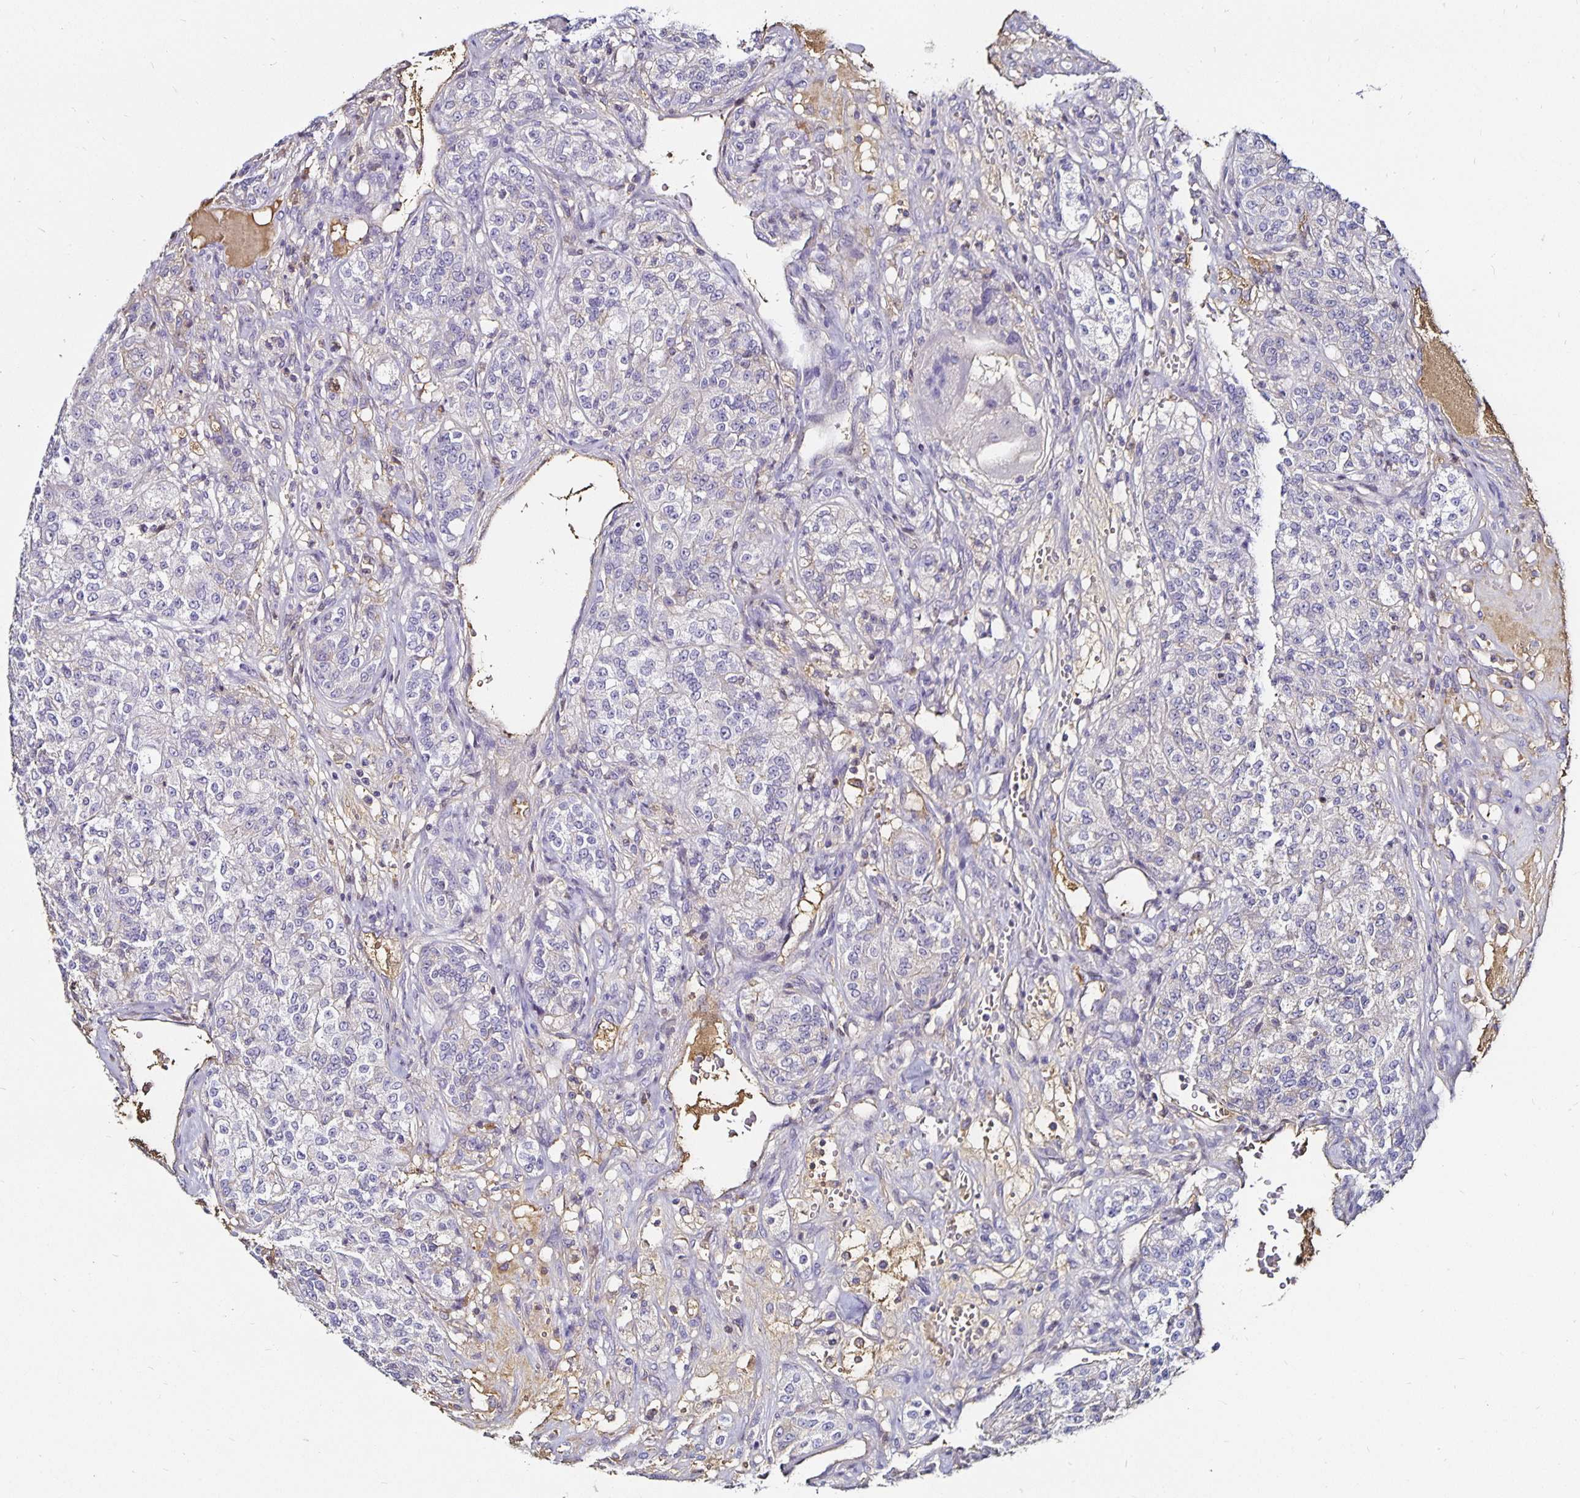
{"staining": {"intensity": "negative", "quantity": "none", "location": "none"}, "tissue": "renal cancer", "cell_type": "Tumor cells", "image_type": "cancer", "snomed": [{"axis": "morphology", "description": "Adenocarcinoma, NOS"}, {"axis": "topography", "description": "Kidney"}], "caption": "The immunohistochemistry histopathology image has no significant expression in tumor cells of renal cancer (adenocarcinoma) tissue. (Stains: DAB immunohistochemistry with hematoxylin counter stain, Microscopy: brightfield microscopy at high magnification).", "gene": "TTR", "patient": {"sex": "female", "age": 63}}